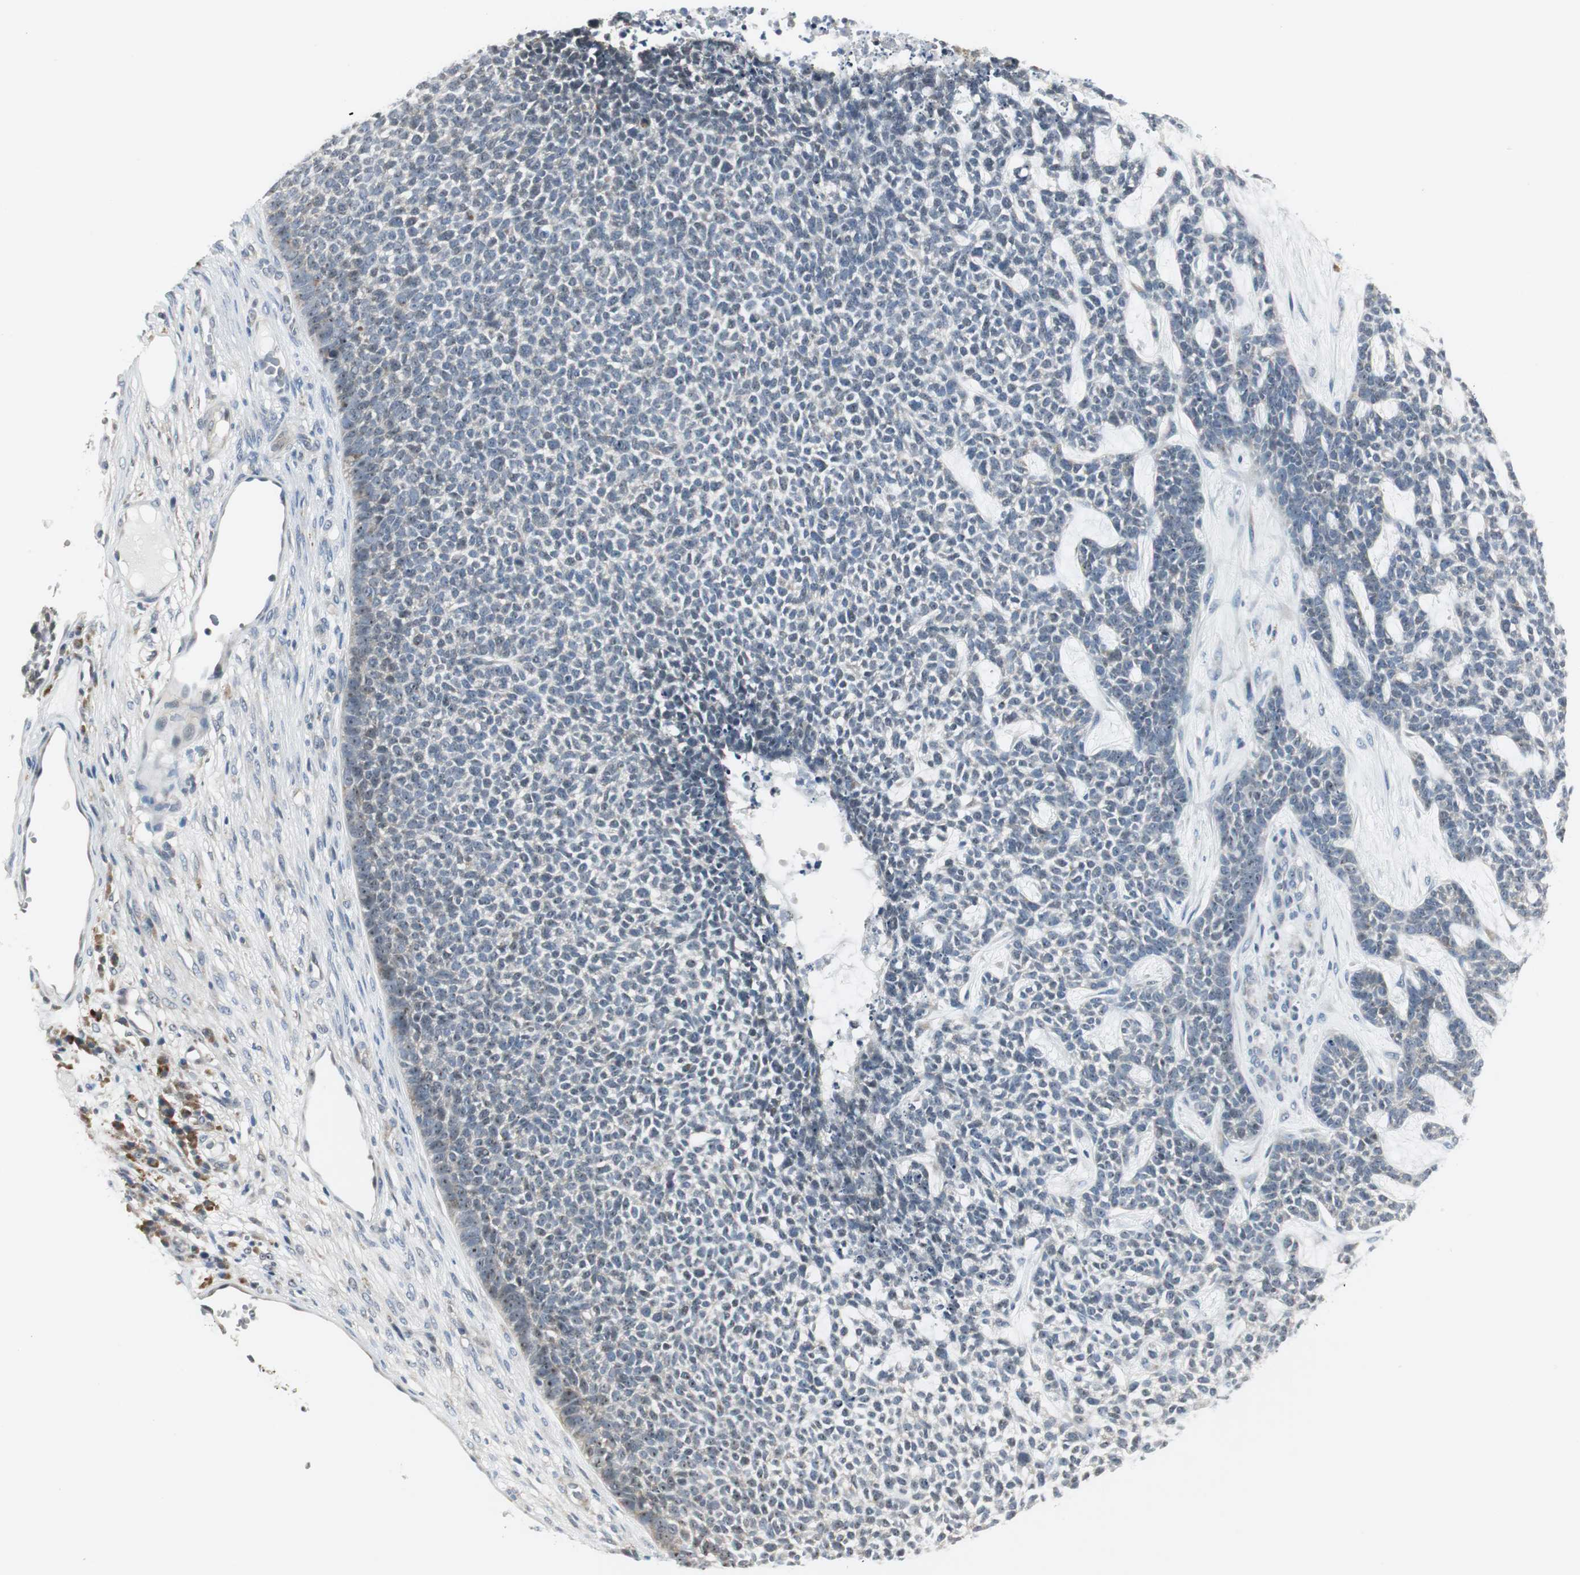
{"staining": {"intensity": "weak", "quantity": "<25%", "location": "cytoplasmic/membranous"}, "tissue": "skin cancer", "cell_type": "Tumor cells", "image_type": "cancer", "snomed": [{"axis": "morphology", "description": "Basal cell carcinoma"}, {"axis": "topography", "description": "Skin"}], "caption": "A high-resolution image shows IHC staining of skin cancer, which exhibits no significant positivity in tumor cells.", "gene": "CCT5", "patient": {"sex": "female", "age": 84}}